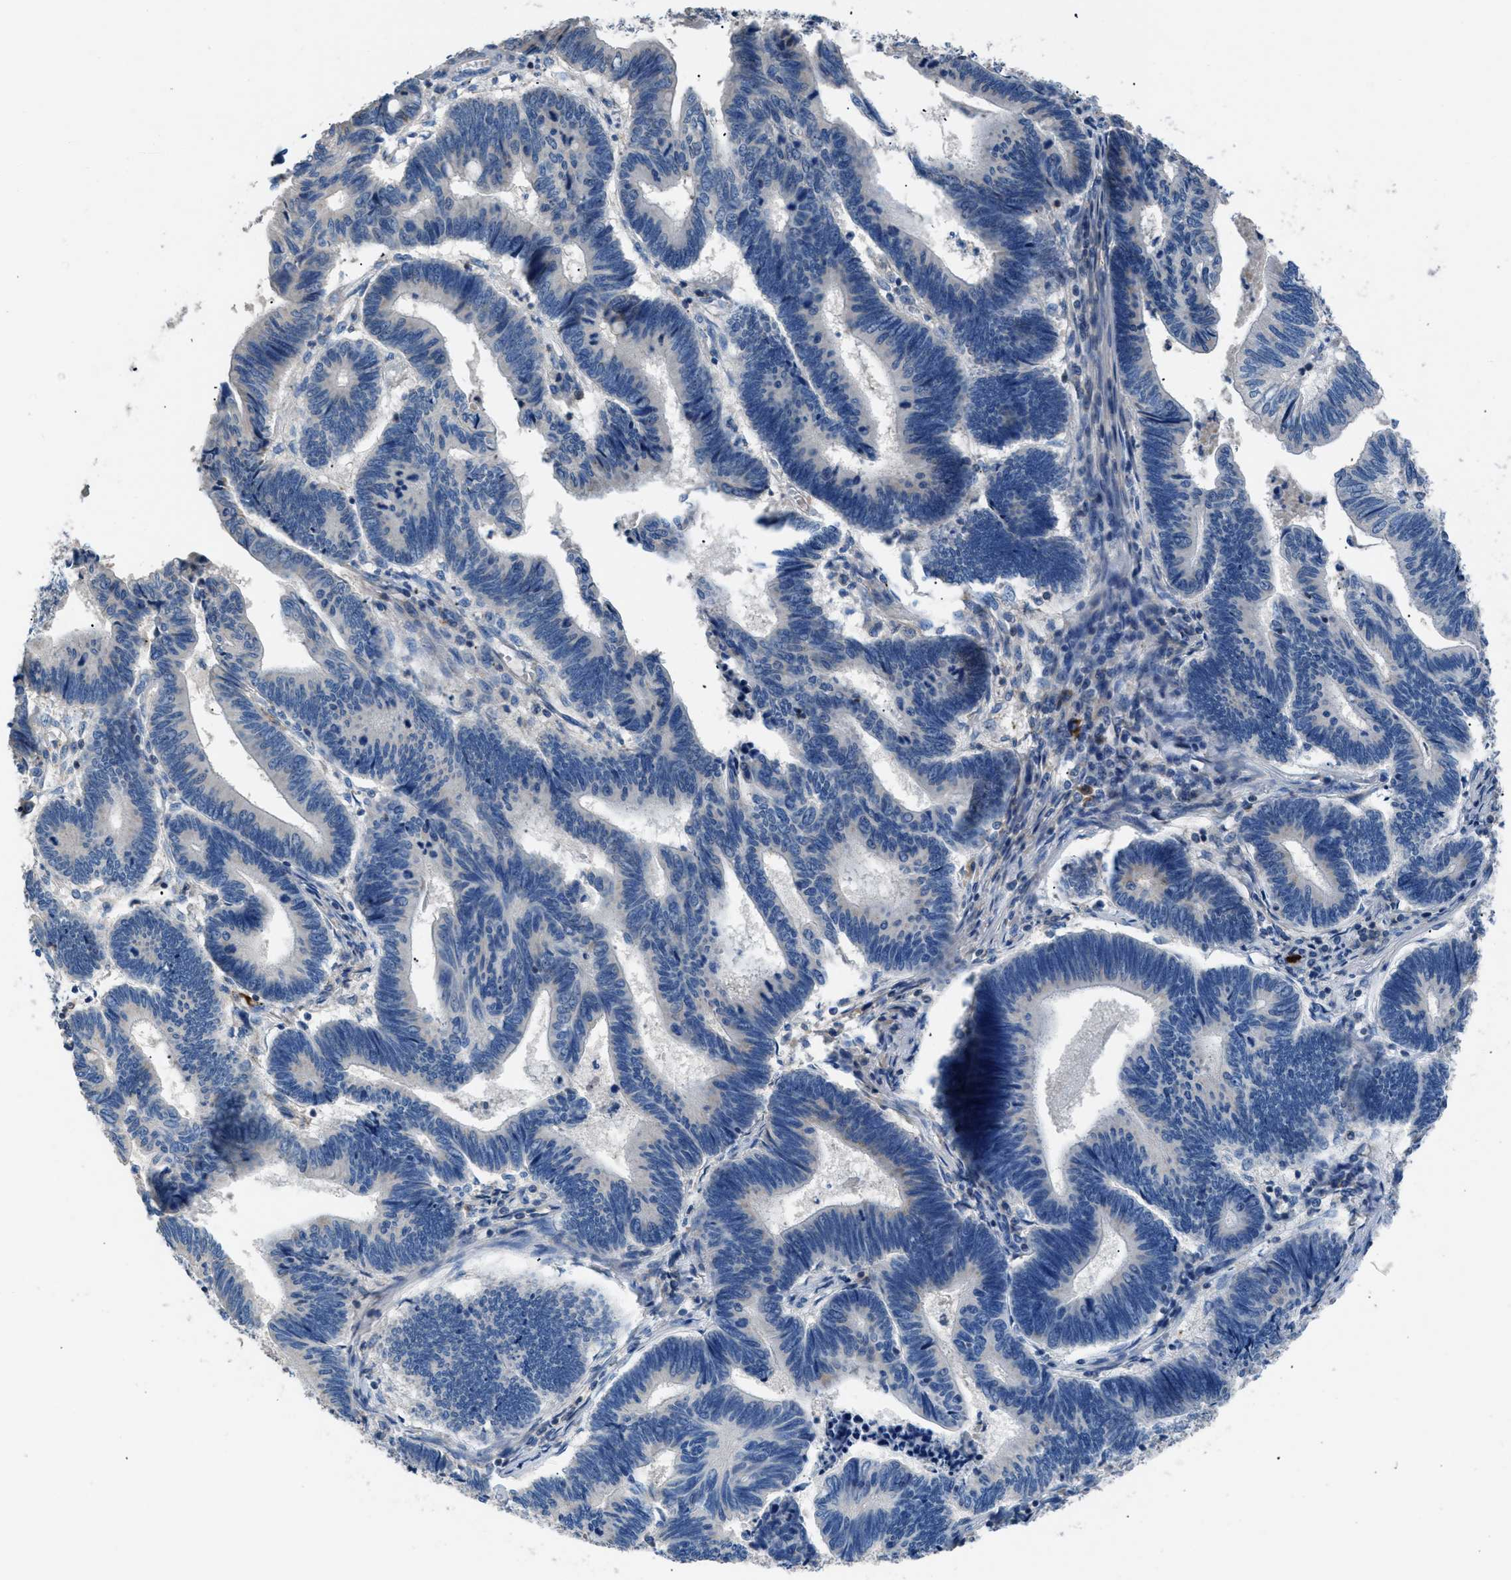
{"staining": {"intensity": "negative", "quantity": "none", "location": "none"}, "tissue": "pancreatic cancer", "cell_type": "Tumor cells", "image_type": "cancer", "snomed": [{"axis": "morphology", "description": "Adenocarcinoma, NOS"}, {"axis": "topography", "description": "Pancreas"}], "caption": "This is an immunohistochemistry (IHC) micrograph of pancreatic cancer. There is no staining in tumor cells.", "gene": "SGCZ", "patient": {"sex": "female", "age": 70}}